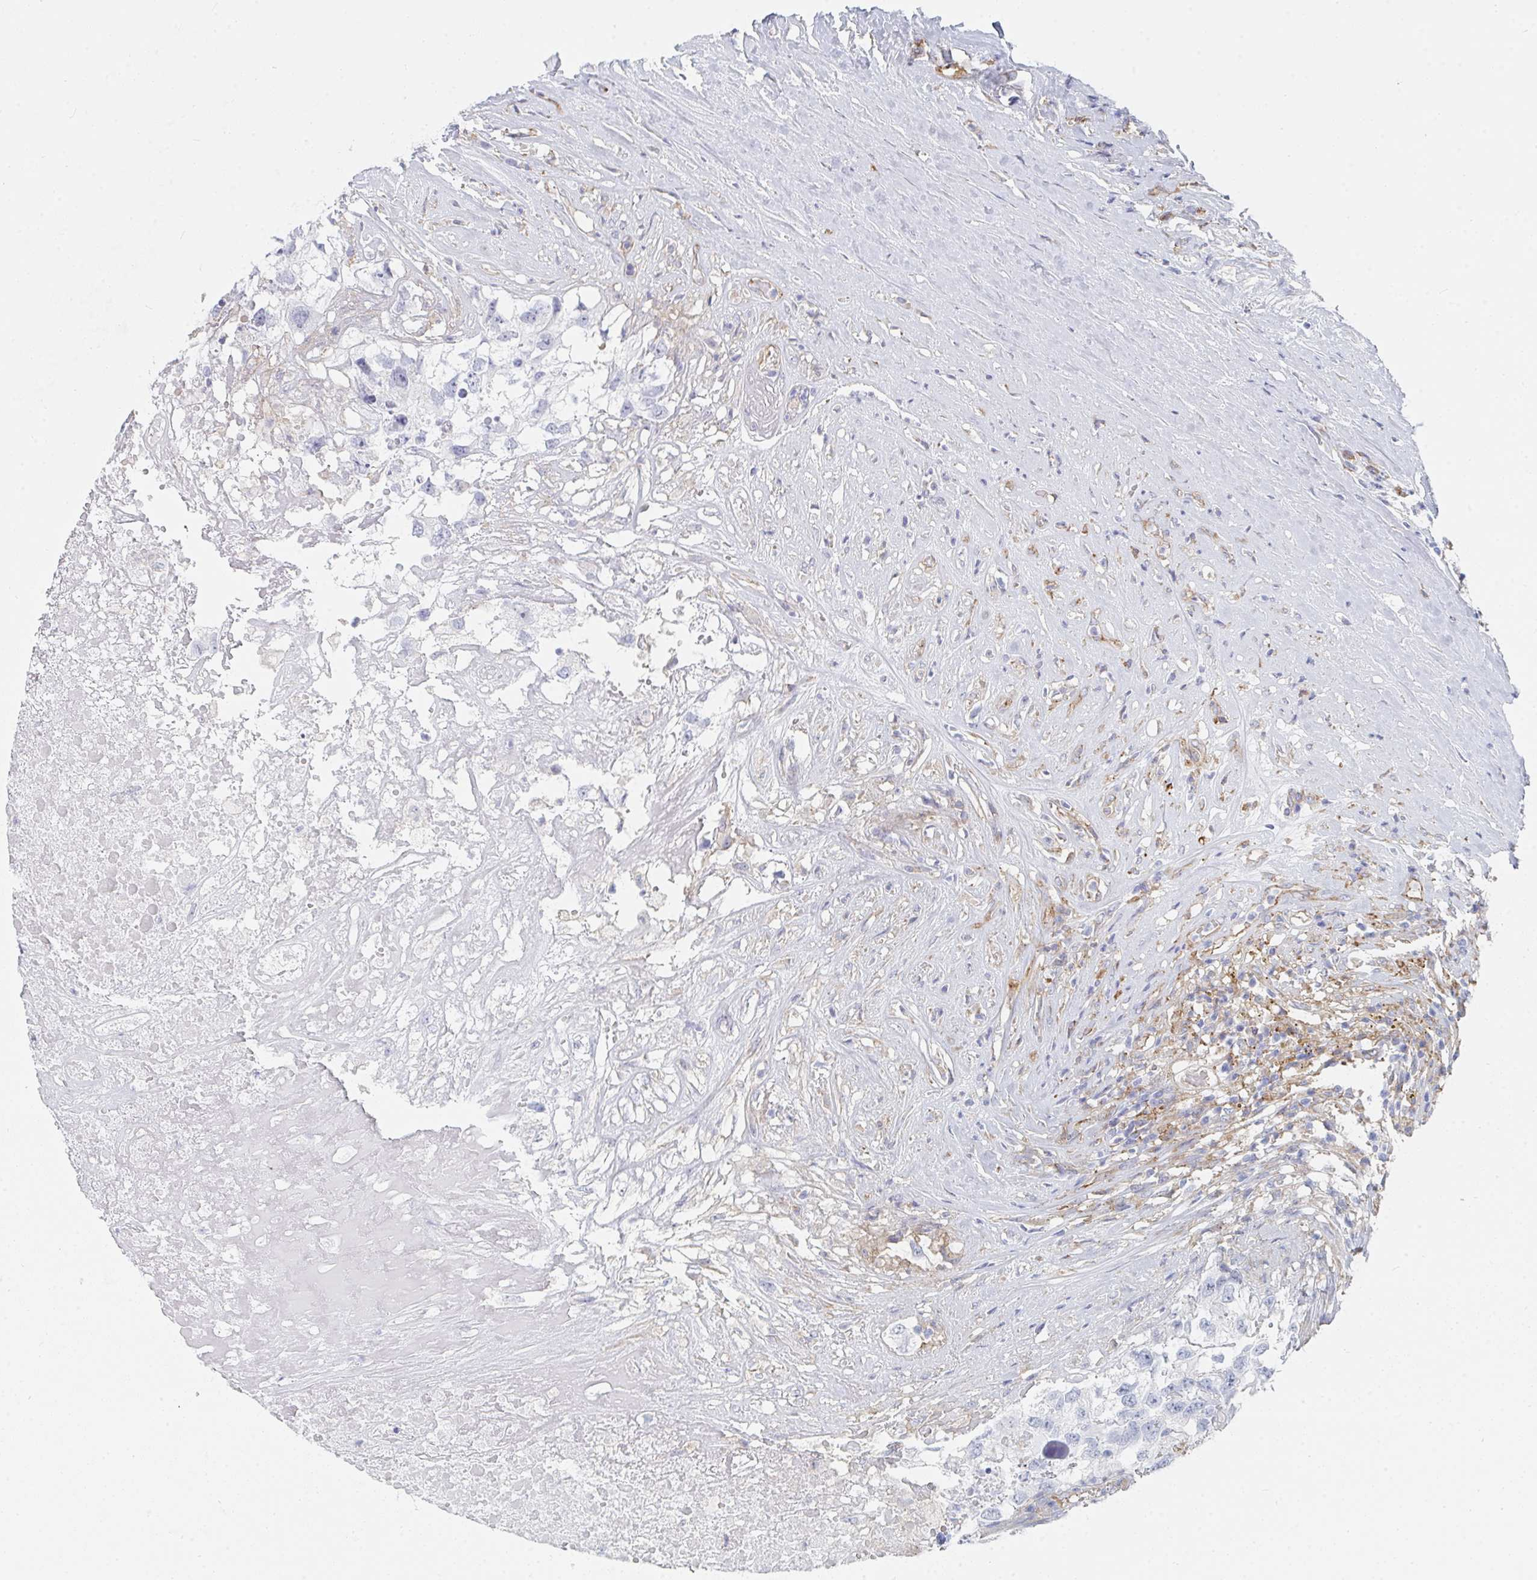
{"staining": {"intensity": "negative", "quantity": "none", "location": "none"}, "tissue": "testis cancer", "cell_type": "Tumor cells", "image_type": "cancer", "snomed": [{"axis": "morphology", "description": "Carcinoma, Embryonal, NOS"}, {"axis": "topography", "description": "Testis"}], "caption": "Tumor cells are negative for protein expression in human testis cancer.", "gene": "DAB2", "patient": {"sex": "male", "age": 83}}